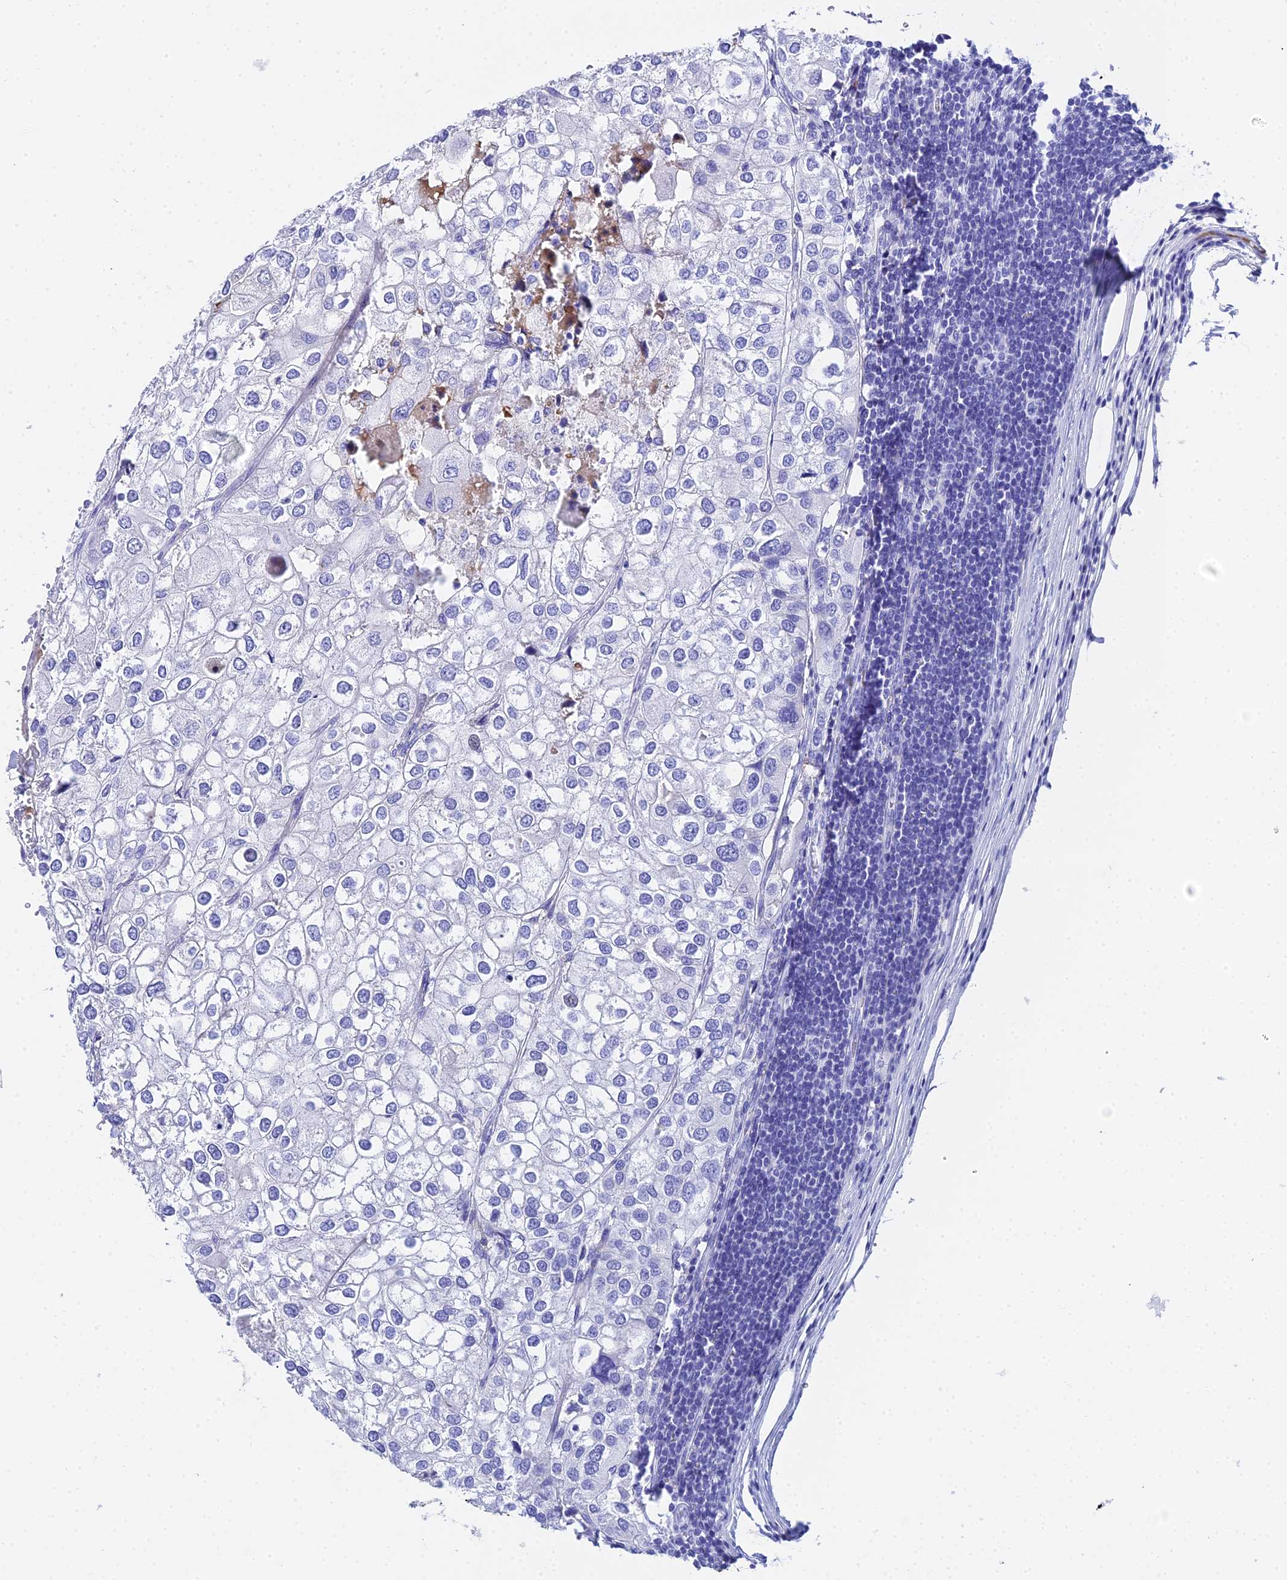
{"staining": {"intensity": "negative", "quantity": "none", "location": "none"}, "tissue": "urothelial cancer", "cell_type": "Tumor cells", "image_type": "cancer", "snomed": [{"axis": "morphology", "description": "Urothelial carcinoma, High grade"}, {"axis": "topography", "description": "Urinary bladder"}], "caption": "An immunohistochemistry (IHC) histopathology image of urothelial cancer is shown. There is no staining in tumor cells of urothelial cancer.", "gene": "CELA3A", "patient": {"sex": "male", "age": 64}}